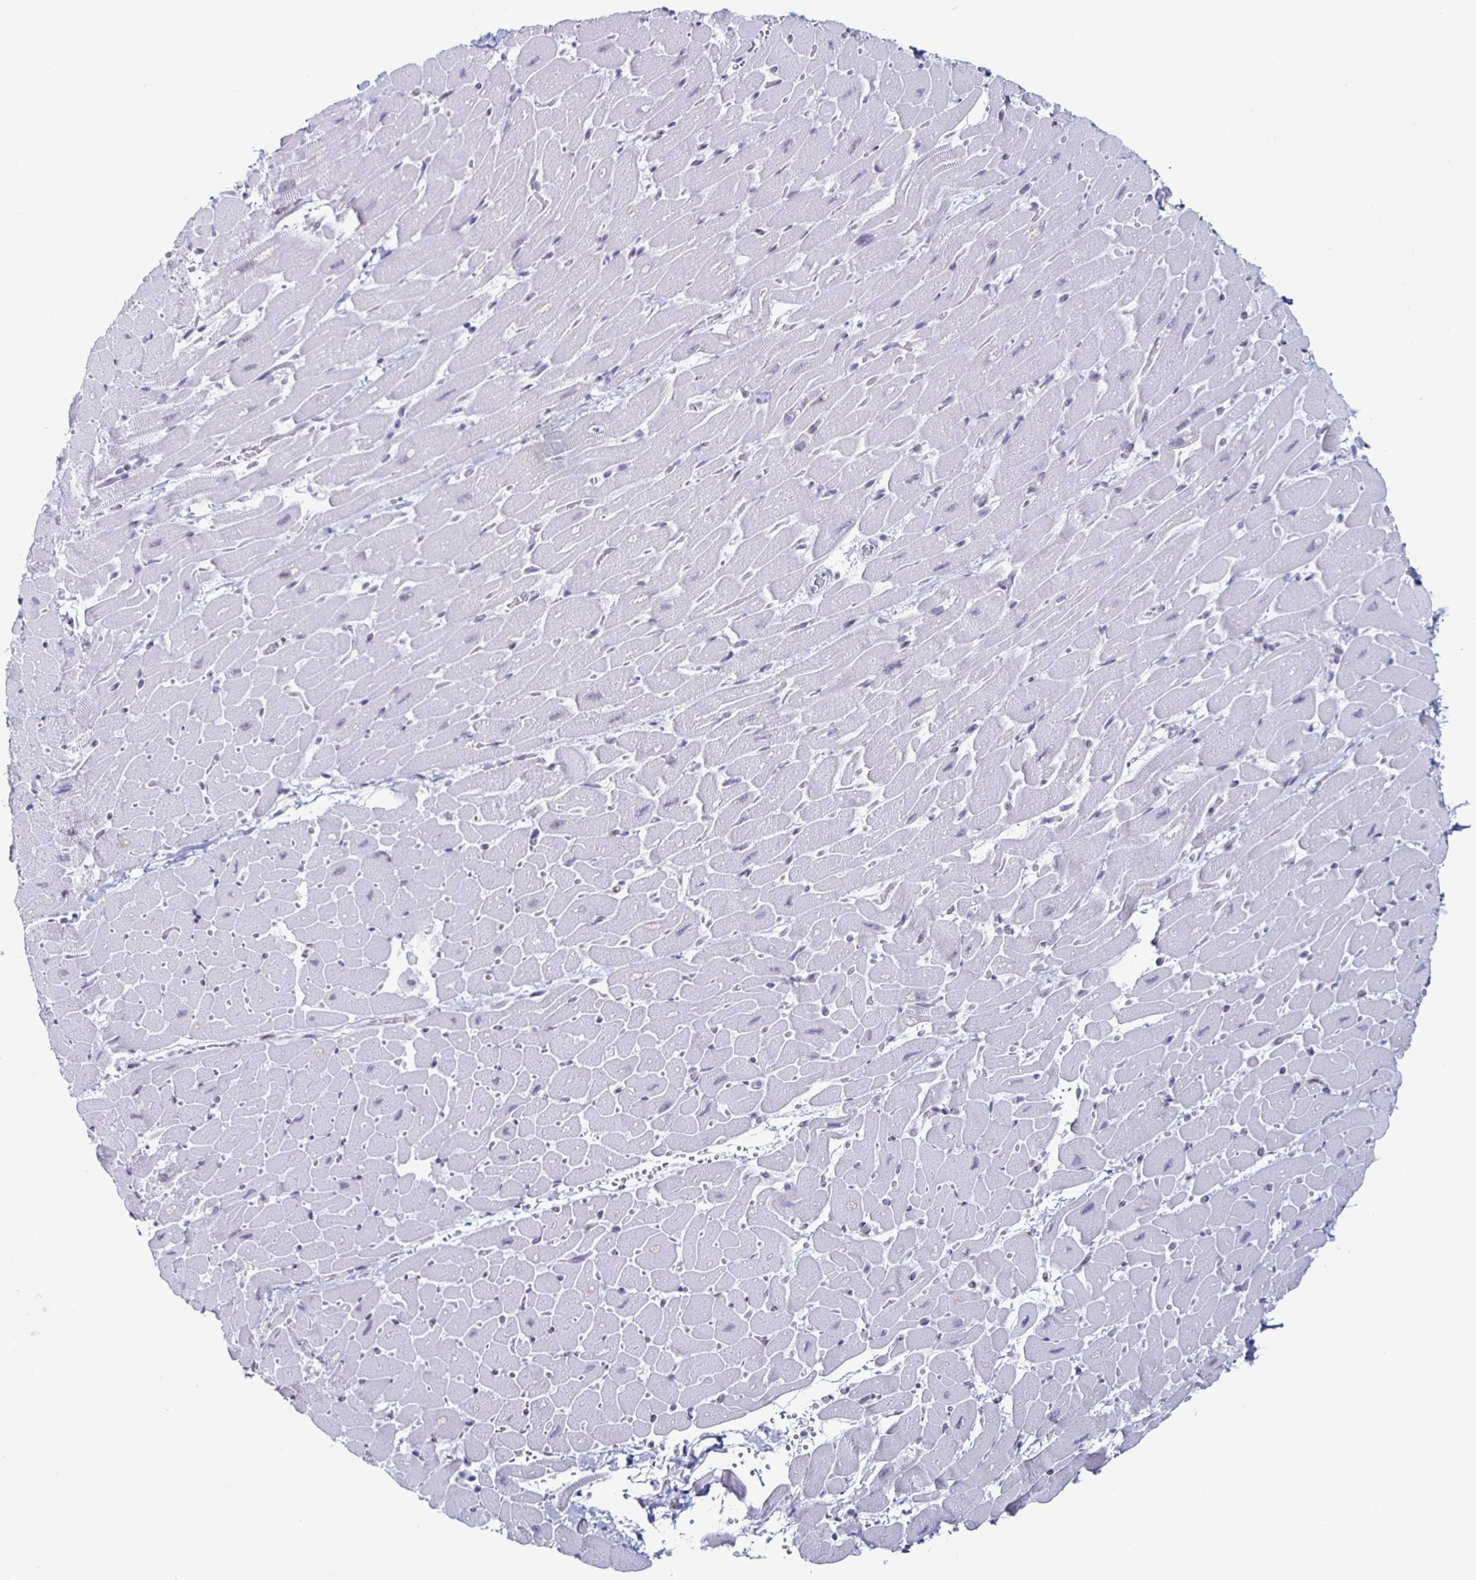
{"staining": {"intensity": "strong", "quantity": "25%-75%", "location": "nuclear"}, "tissue": "heart muscle", "cell_type": "Cardiomyocytes", "image_type": "normal", "snomed": [{"axis": "morphology", "description": "Normal tissue, NOS"}, {"axis": "topography", "description": "Heart"}], "caption": "Immunohistochemical staining of unremarkable human heart muscle exhibits strong nuclear protein expression in approximately 25%-75% of cardiomyocytes.", "gene": "DDX39B", "patient": {"sex": "male", "age": 37}}